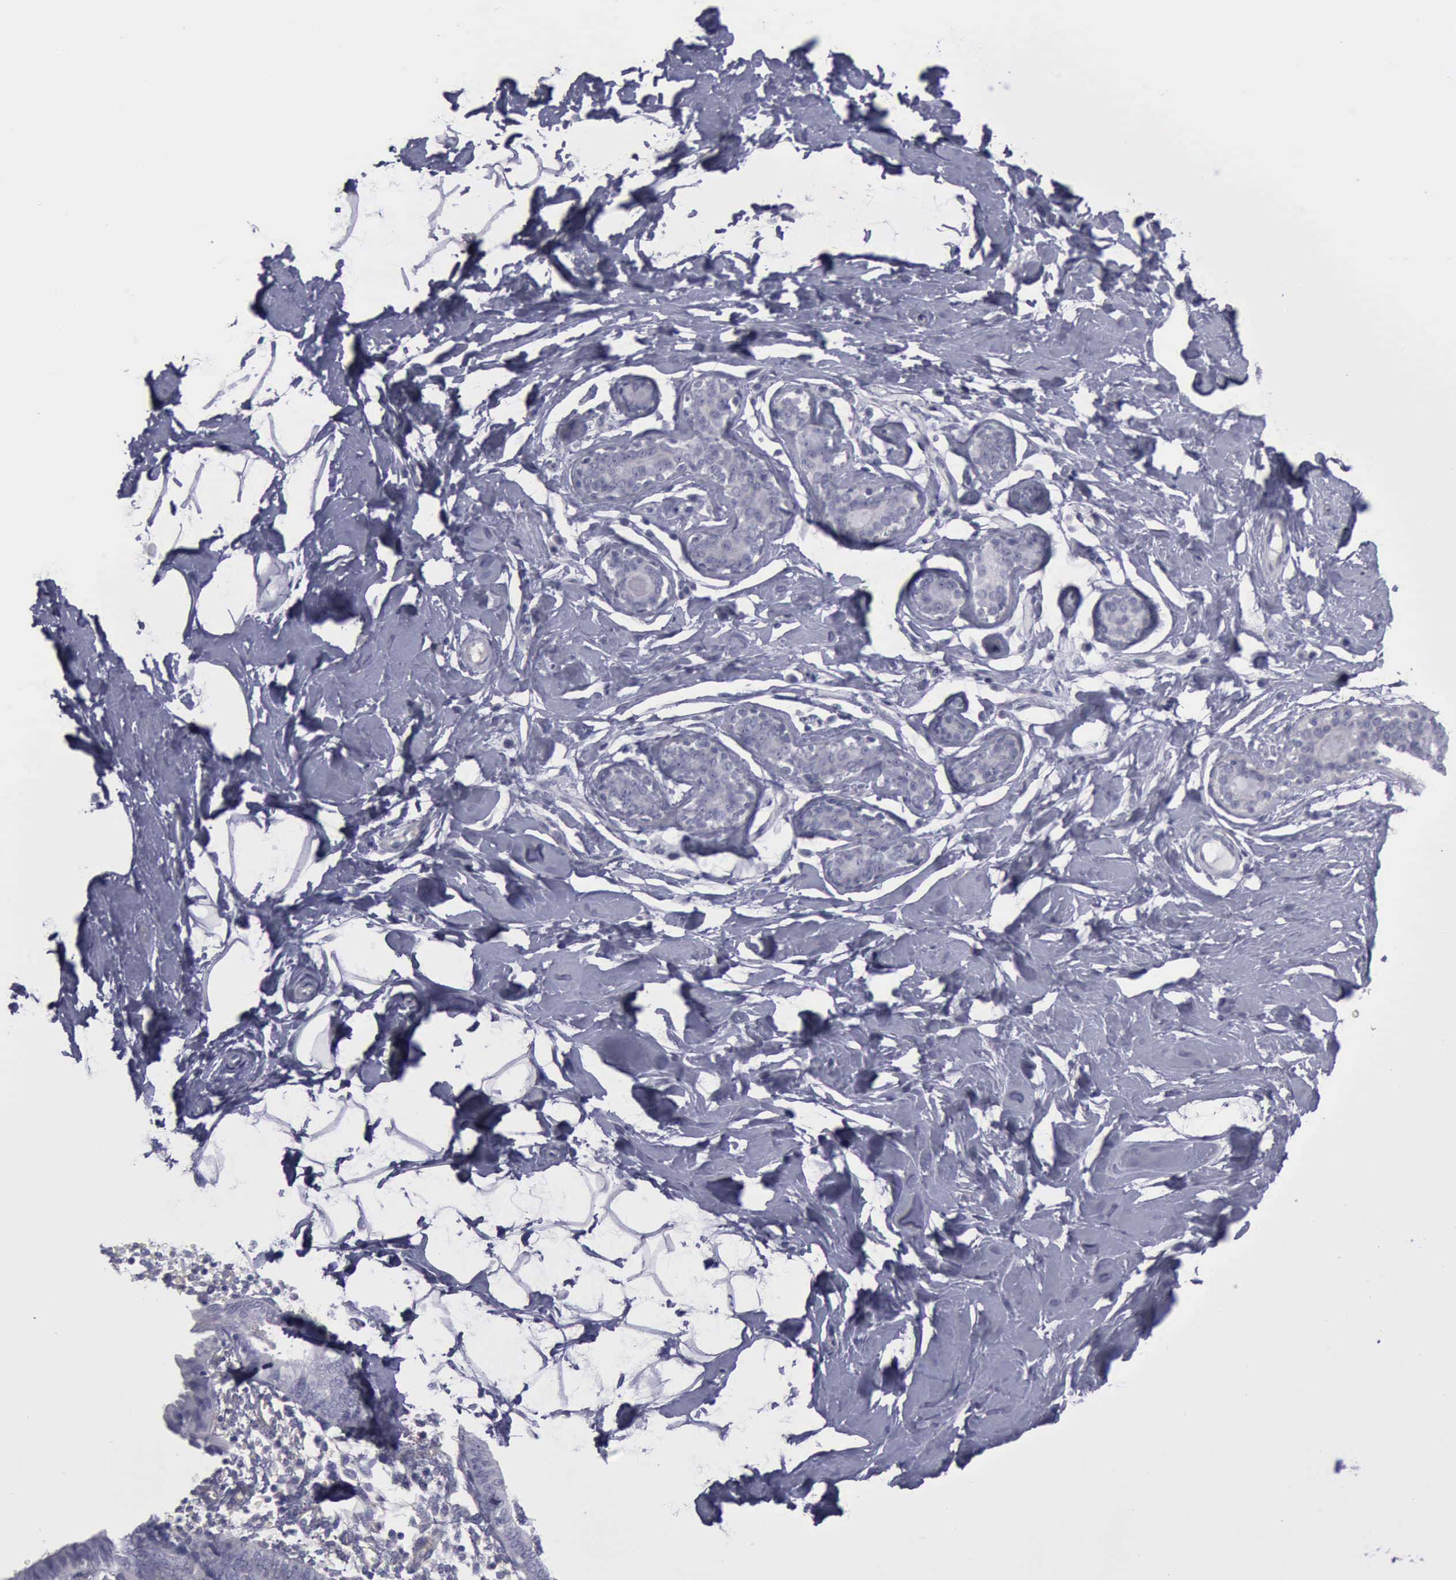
{"staining": {"intensity": "negative", "quantity": "none", "location": "none"}, "tissue": "breast", "cell_type": "Adipocytes", "image_type": "normal", "snomed": [{"axis": "morphology", "description": "Normal tissue, NOS"}, {"axis": "topography", "description": "Breast"}], "caption": "This is an immunohistochemistry micrograph of benign human breast. There is no expression in adipocytes.", "gene": "CDH2", "patient": {"sex": "female", "age": 23}}